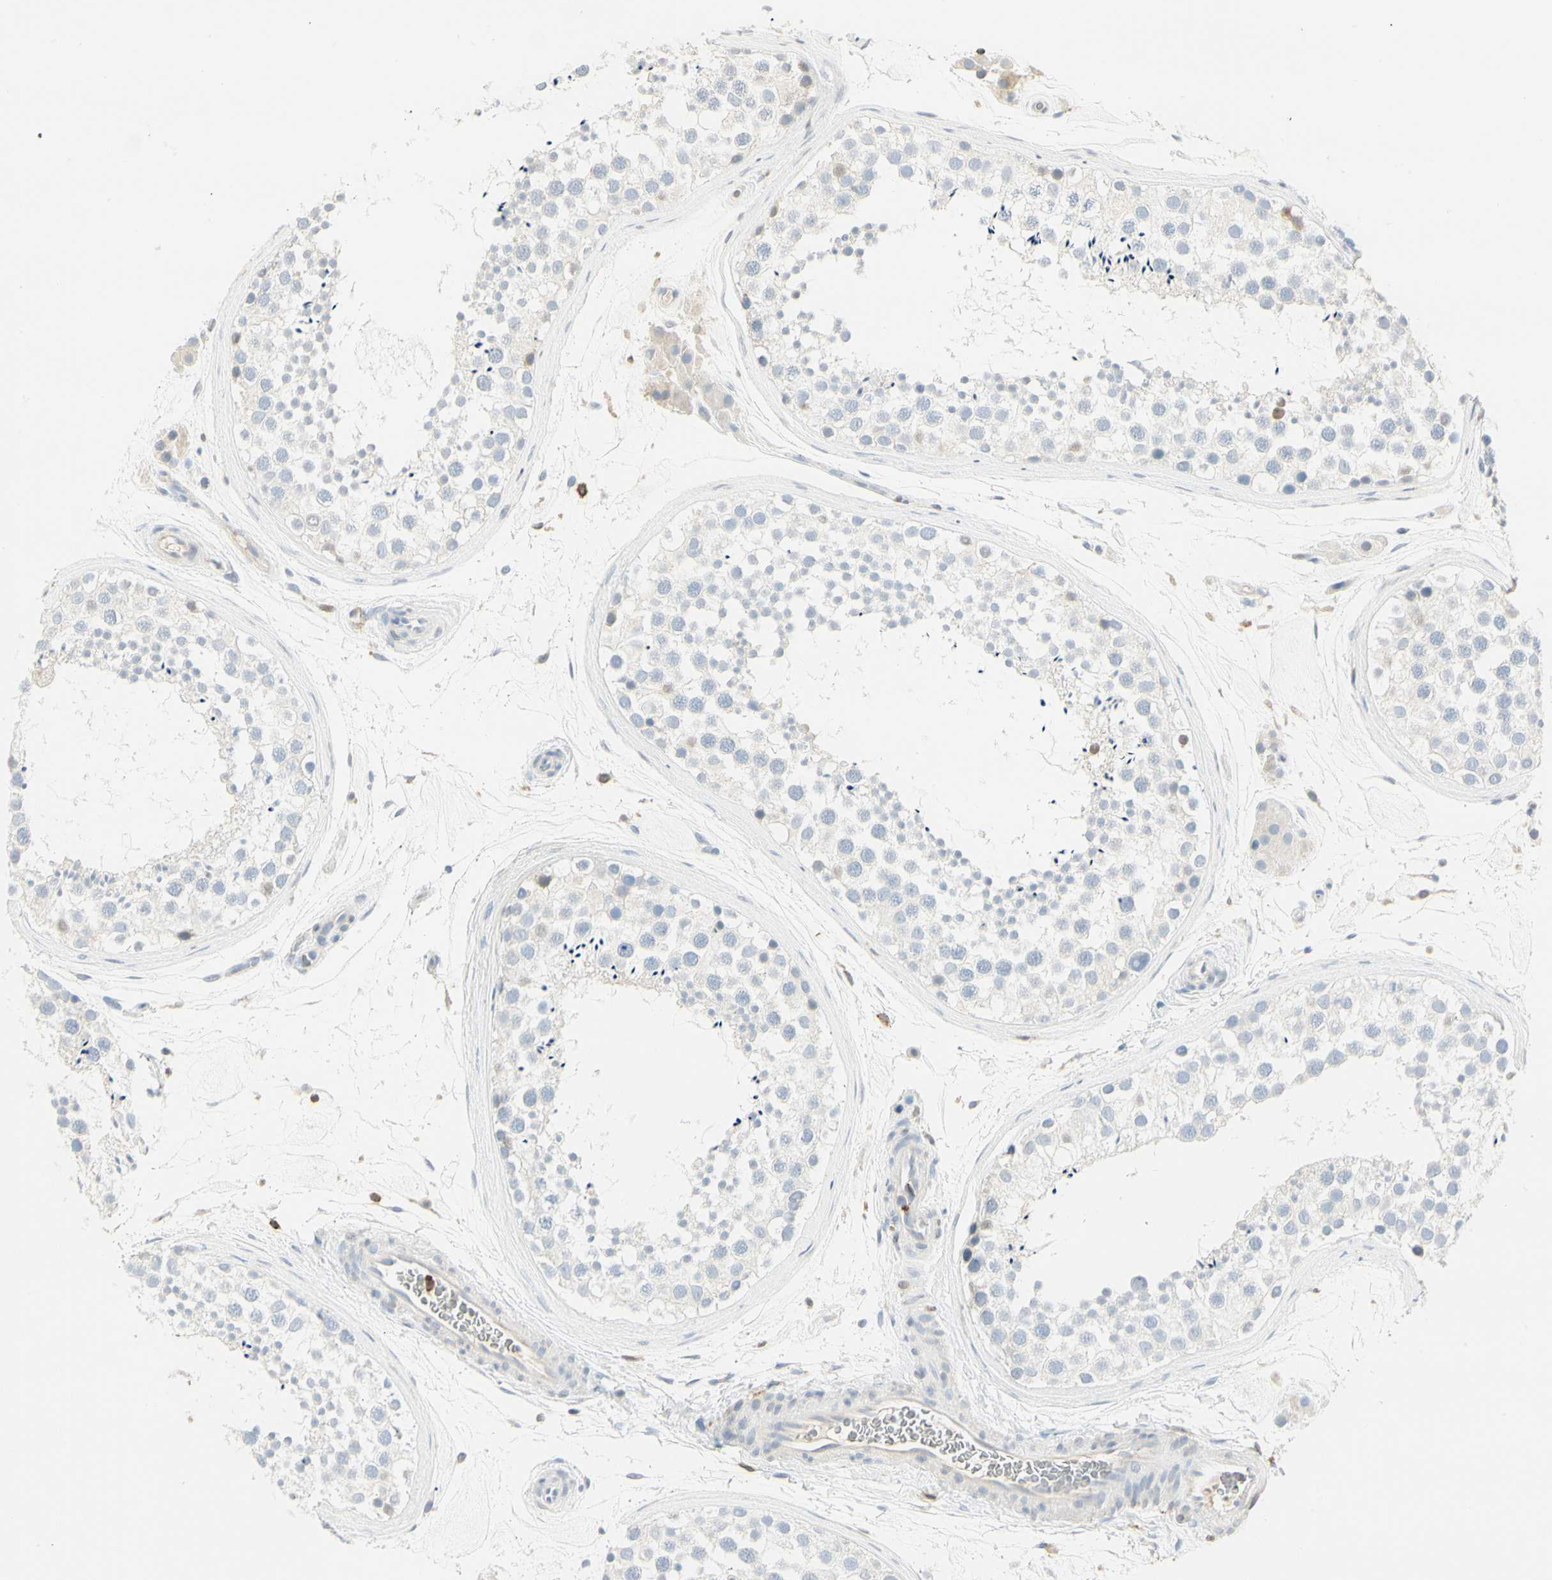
{"staining": {"intensity": "negative", "quantity": "none", "location": "none"}, "tissue": "testis", "cell_type": "Cells in seminiferous ducts", "image_type": "normal", "snomed": [{"axis": "morphology", "description": "Normal tissue, NOS"}, {"axis": "topography", "description": "Testis"}], "caption": "DAB immunohistochemical staining of normal testis exhibits no significant staining in cells in seminiferous ducts.", "gene": "ITGB2", "patient": {"sex": "male", "age": 46}}